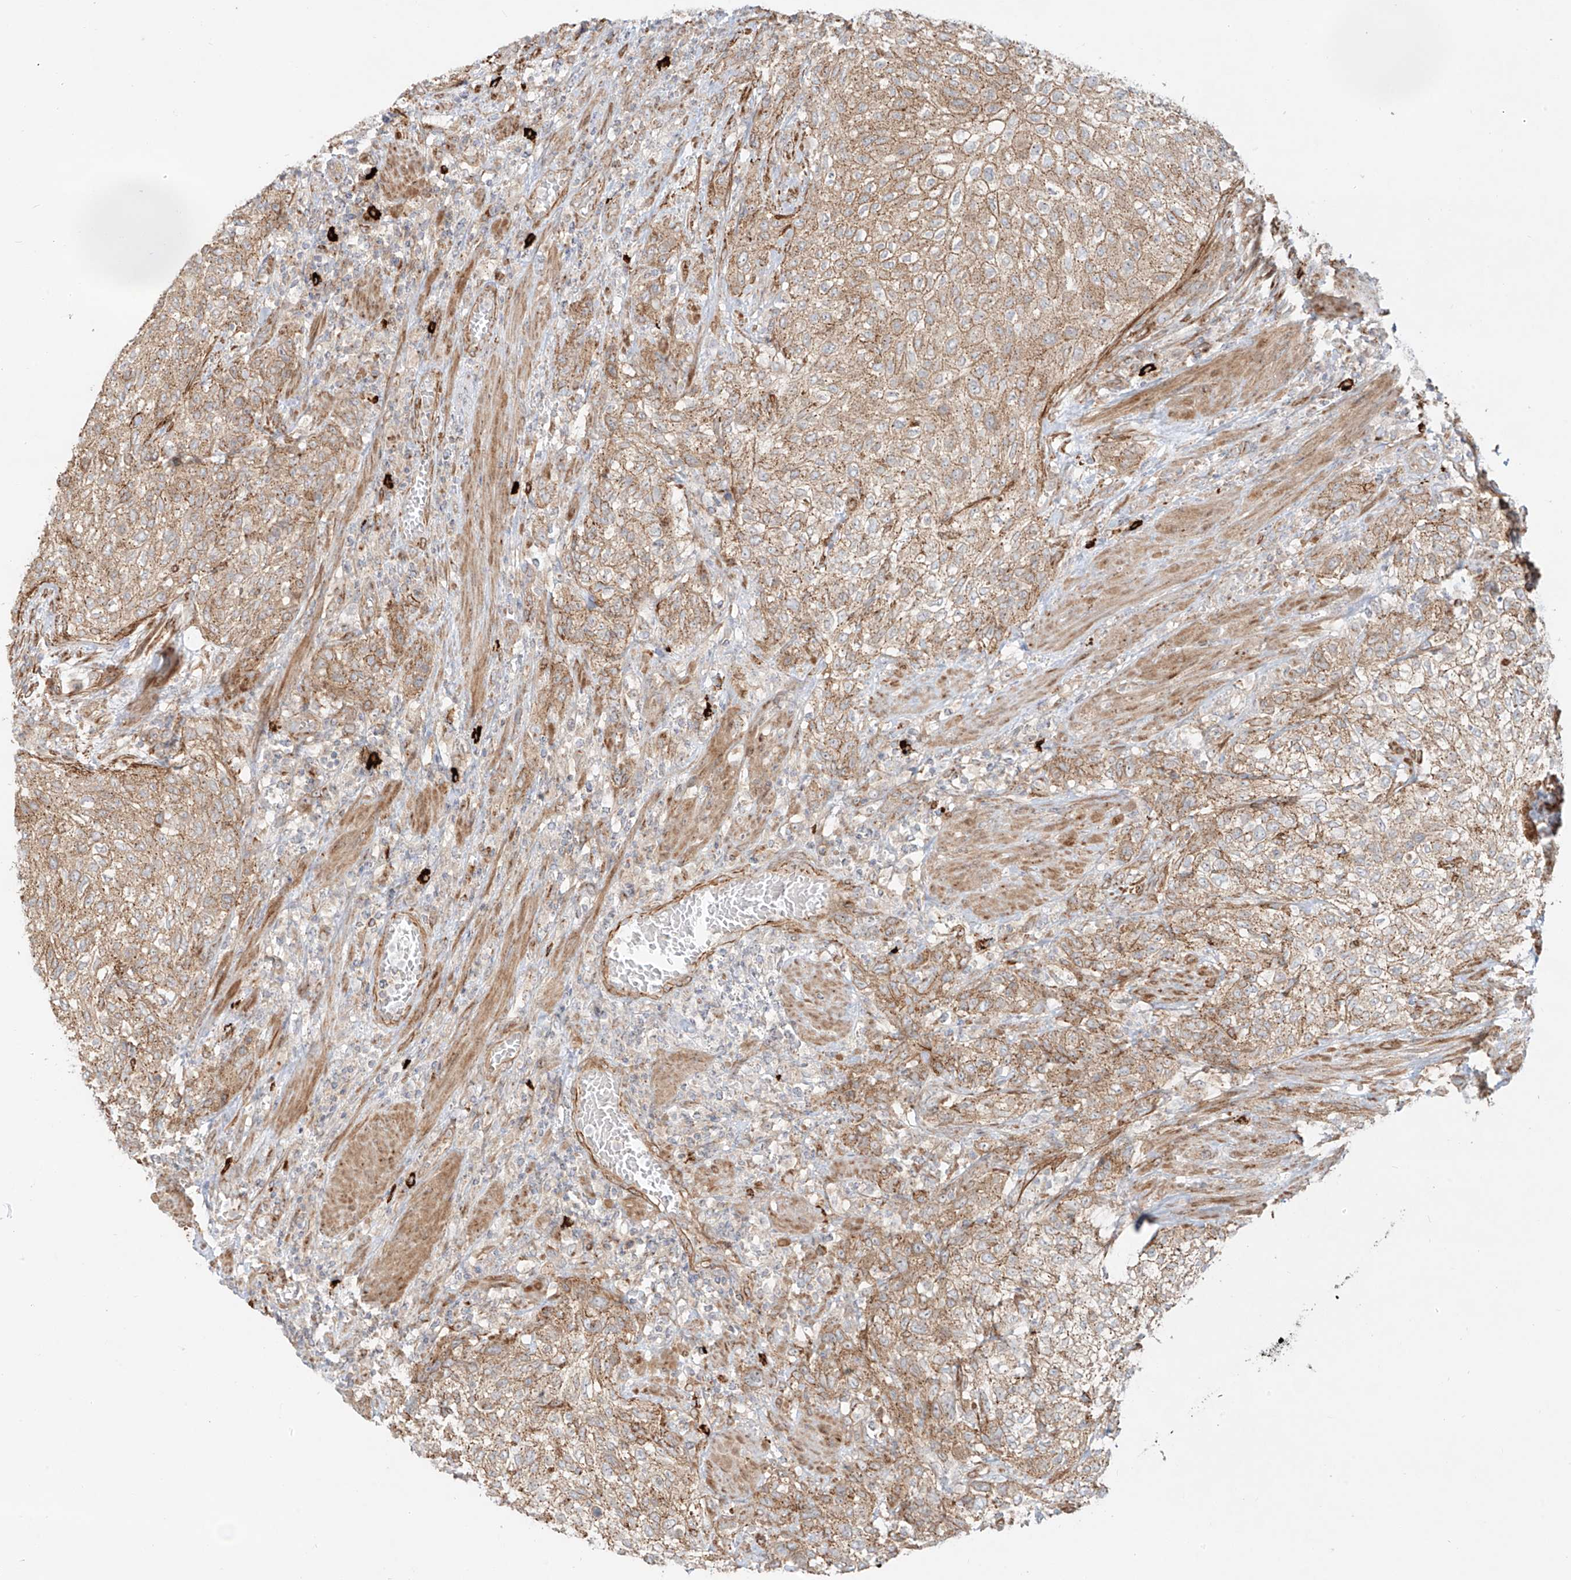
{"staining": {"intensity": "moderate", "quantity": ">75%", "location": "cytoplasmic/membranous"}, "tissue": "urothelial cancer", "cell_type": "Tumor cells", "image_type": "cancer", "snomed": [{"axis": "morphology", "description": "Urothelial carcinoma, High grade"}, {"axis": "topography", "description": "Urinary bladder"}], "caption": "Tumor cells show medium levels of moderate cytoplasmic/membranous staining in approximately >75% of cells in human urothelial carcinoma (high-grade).", "gene": "ZNF287", "patient": {"sex": "male", "age": 35}}